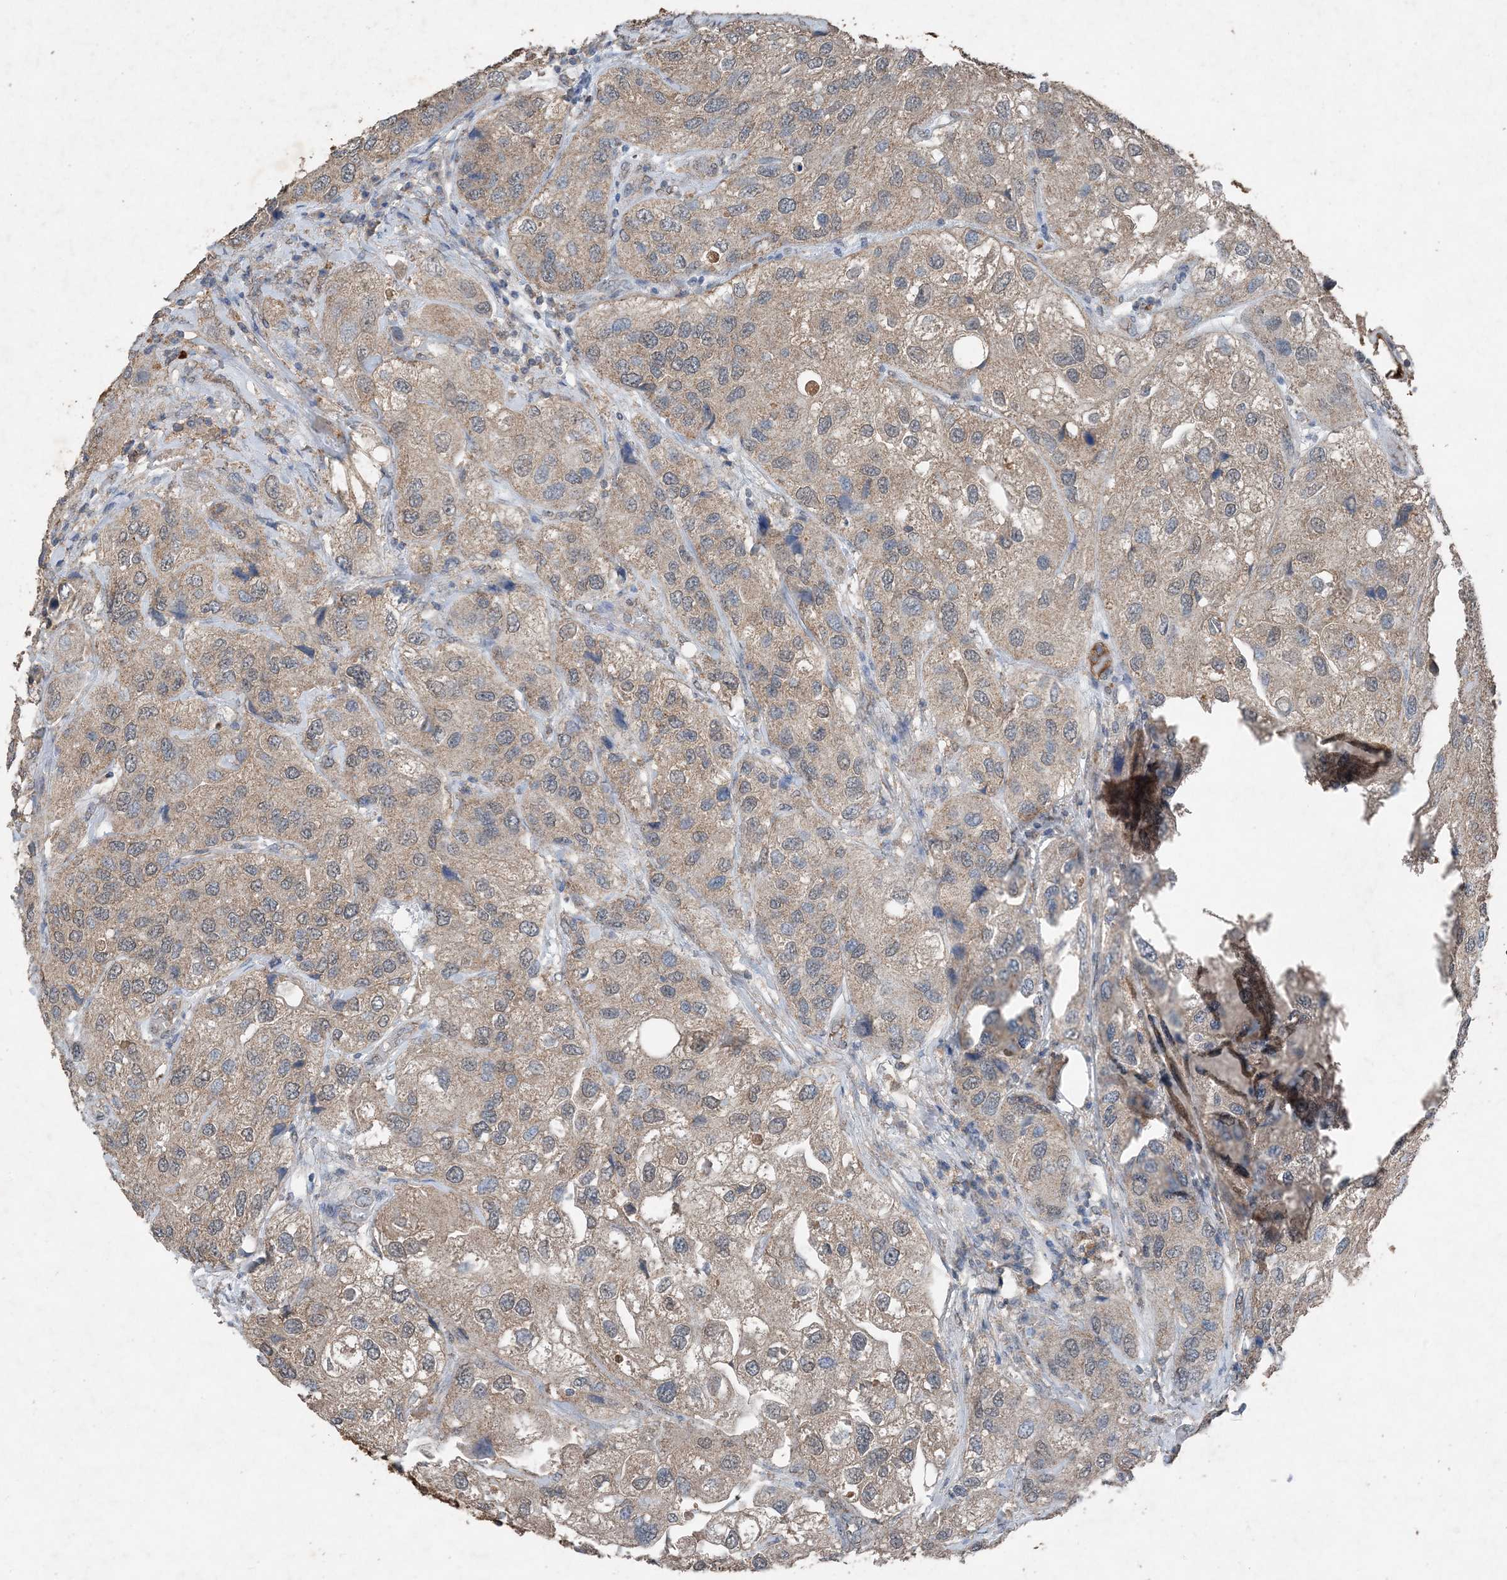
{"staining": {"intensity": "weak", "quantity": ">75%", "location": "cytoplasmic/membranous"}, "tissue": "urothelial cancer", "cell_type": "Tumor cells", "image_type": "cancer", "snomed": [{"axis": "morphology", "description": "Urothelial carcinoma, High grade"}, {"axis": "topography", "description": "Urinary bladder"}], "caption": "Urothelial carcinoma (high-grade) tissue displays weak cytoplasmic/membranous staining in approximately >75% of tumor cells", "gene": "FCN3", "patient": {"sex": "female", "age": 64}}